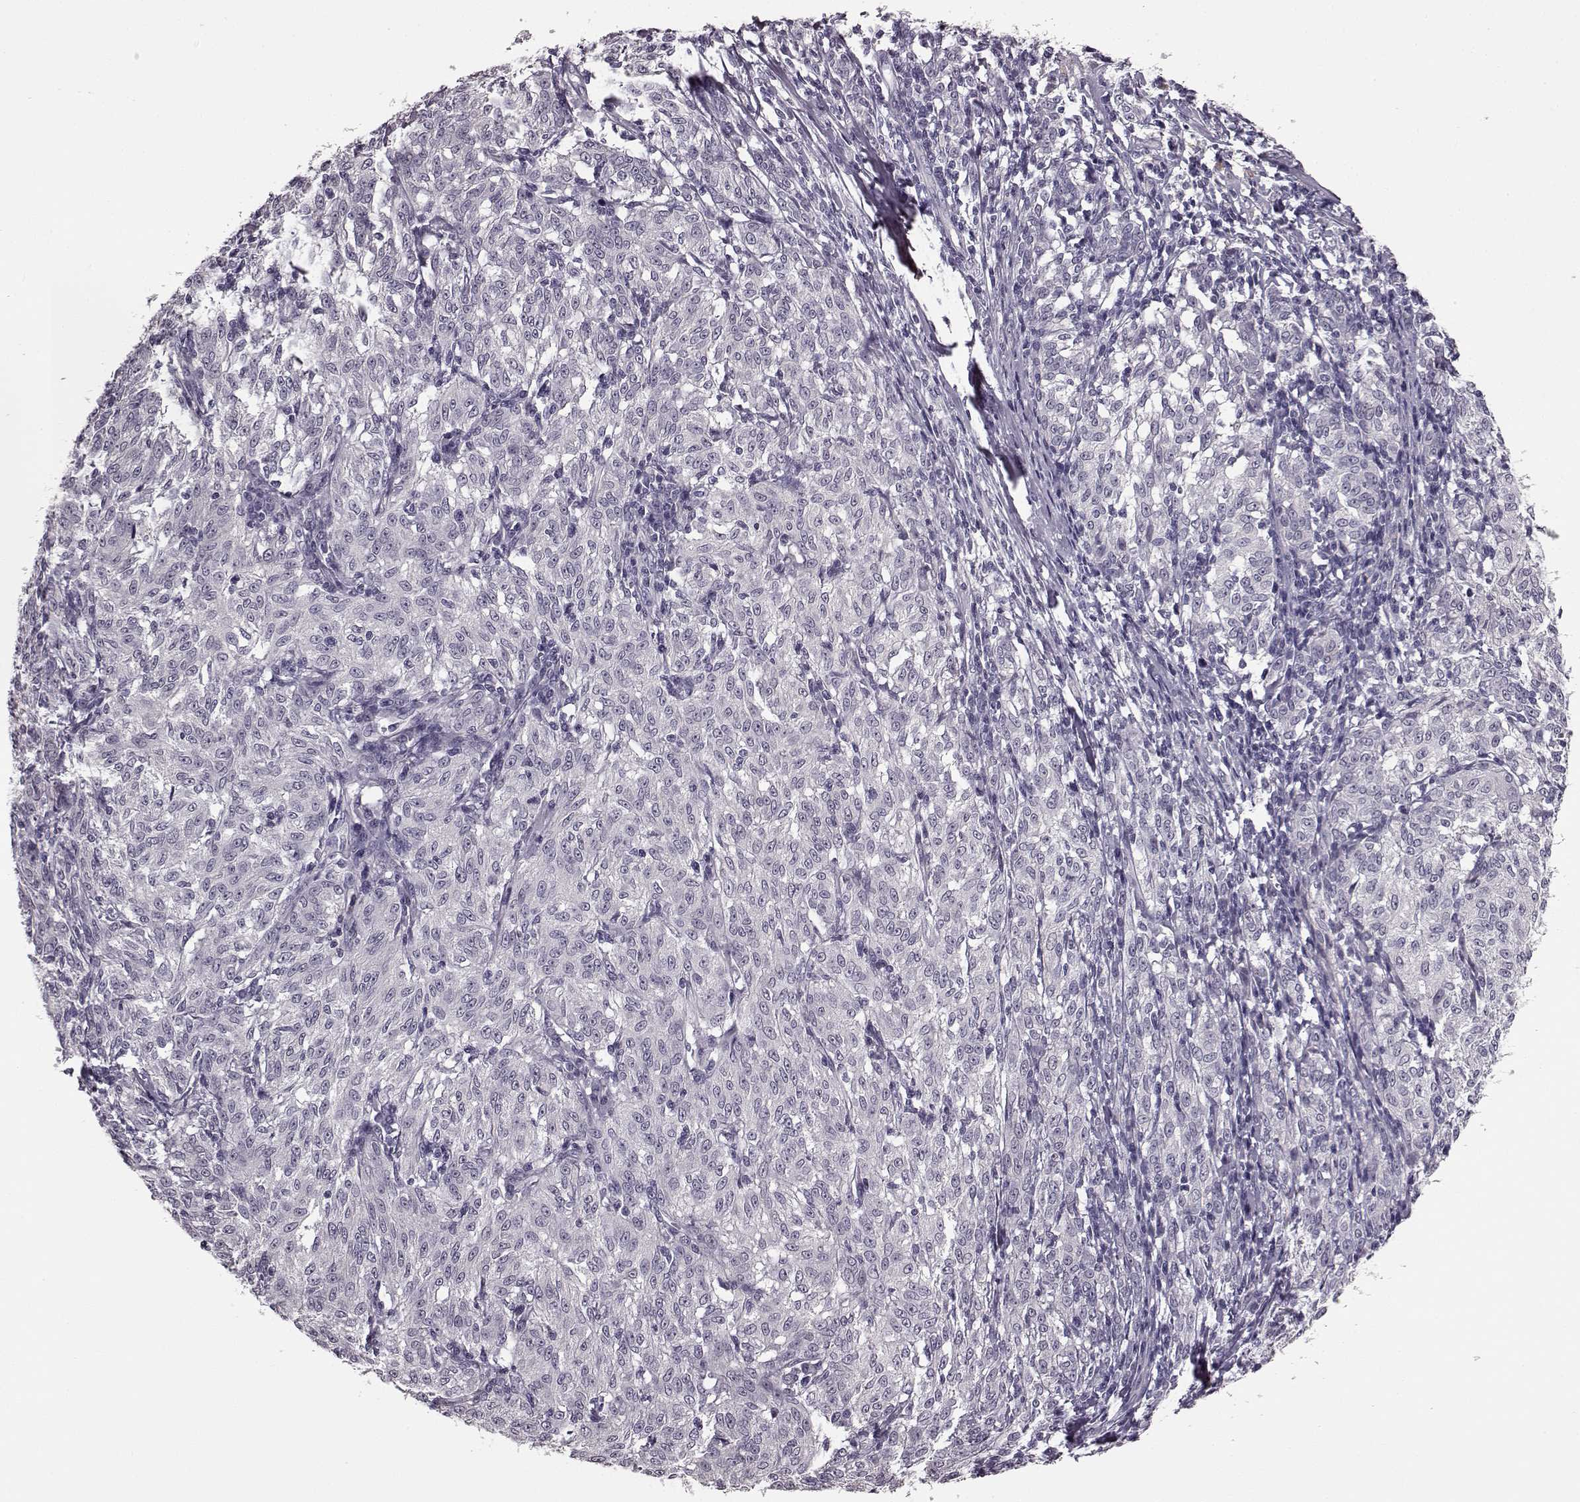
{"staining": {"intensity": "negative", "quantity": "none", "location": "none"}, "tissue": "melanoma", "cell_type": "Tumor cells", "image_type": "cancer", "snomed": [{"axis": "morphology", "description": "Malignant melanoma, NOS"}, {"axis": "topography", "description": "Skin"}], "caption": "Protein analysis of malignant melanoma reveals no significant staining in tumor cells.", "gene": "SLCO3A1", "patient": {"sex": "female", "age": 72}}